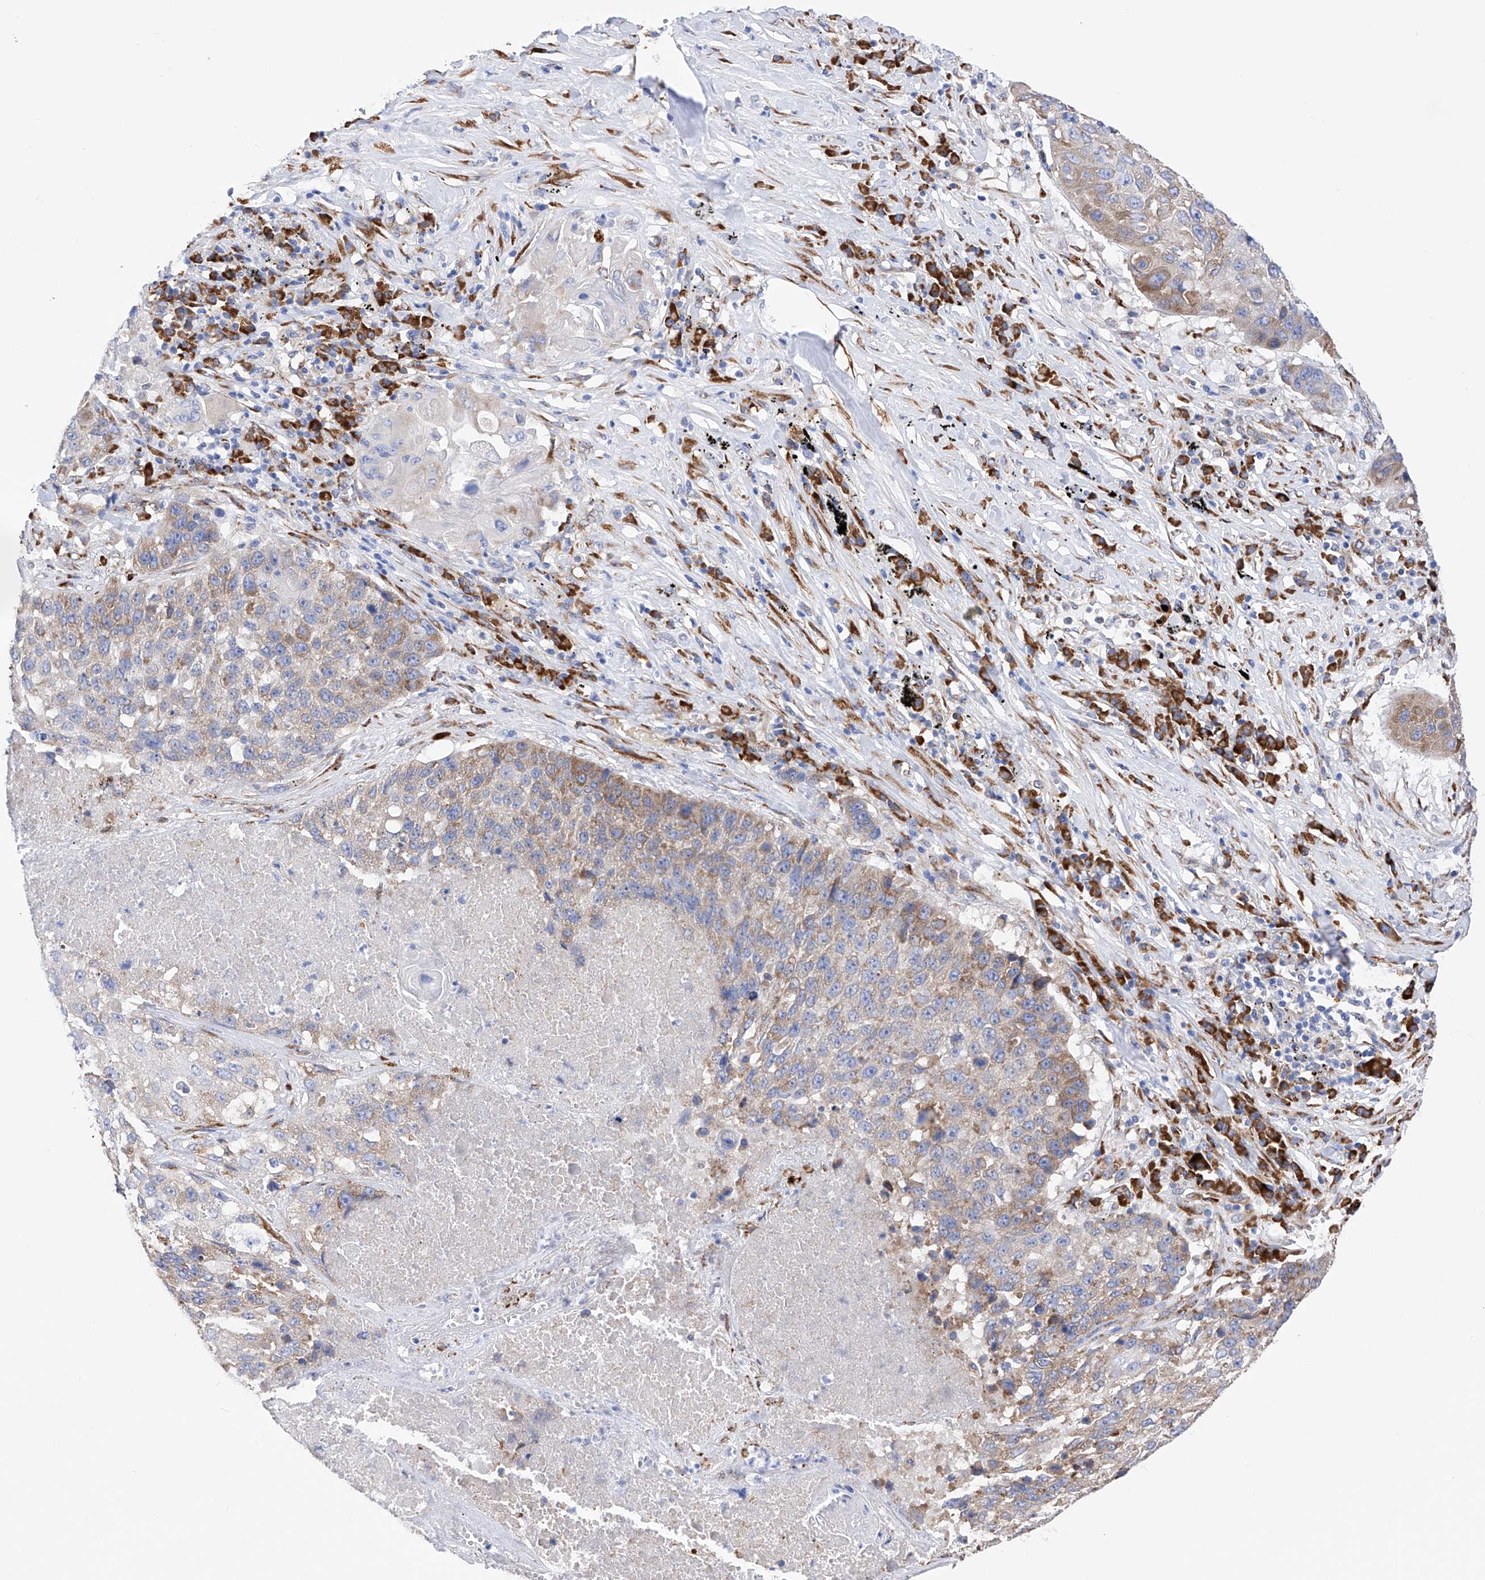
{"staining": {"intensity": "moderate", "quantity": "25%-75%", "location": "cytoplasmic/membranous"}, "tissue": "lung cancer", "cell_type": "Tumor cells", "image_type": "cancer", "snomed": [{"axis": "morphology", "description": "Squamous cell carcinoma, NOS"}, {"axis": "topography", "description": "Lung"}], "caption": "Immunohistochemistry of squamous cell carcinoma (lung) demonstrates medium levels of moderate cytoplasmic/membranous positivity in approximately 25%-75% of tumor cells.", "gene": "PDIA5", "patient": {"sex": "male", "age": 61}}